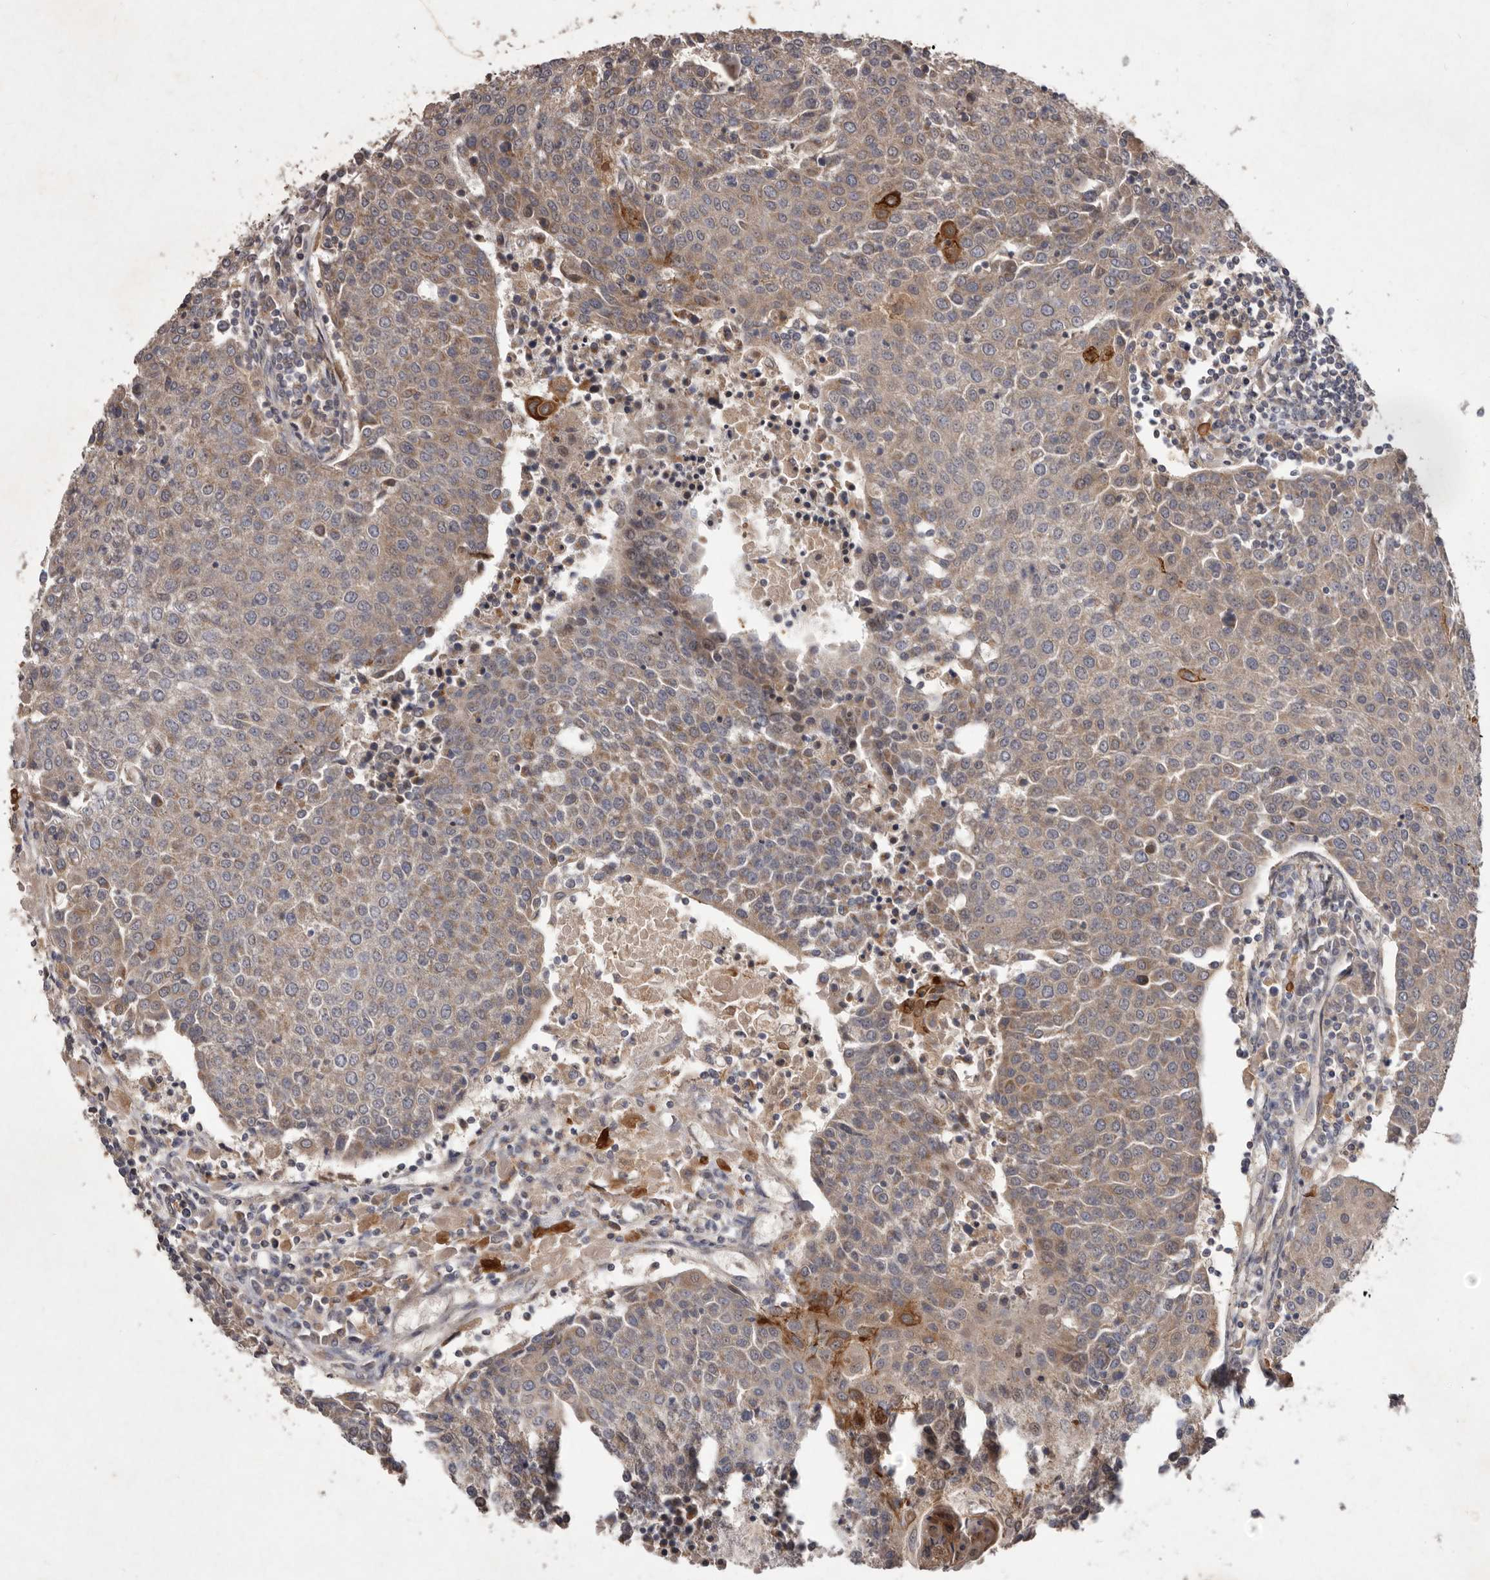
{"staining": {"intensity": "moderate", "quantity": "<25%", "location": "cytoplasmic/membranous"}, "tissue": "urothelial cancer", "cell_type": "Tumor cells", "image_type": "cancer", "snomed": [{"axis": "morphology", "description": "Urothelial carcinoma, High grade"}, {"axis": "topography", "description": "Urinary bladder"}], "caption": "IHC photomicrograph of neoplastic tissue: urothelial cancer stained using IHC exhibits low levels of moderate protein expression localized specifically in the cytoplasmic/membranous of tumor cells, appearing as a cytoplasmic/membranous brown color.", "gene": "FLAD1", "patient": {"sex": "female", "age": 85}}